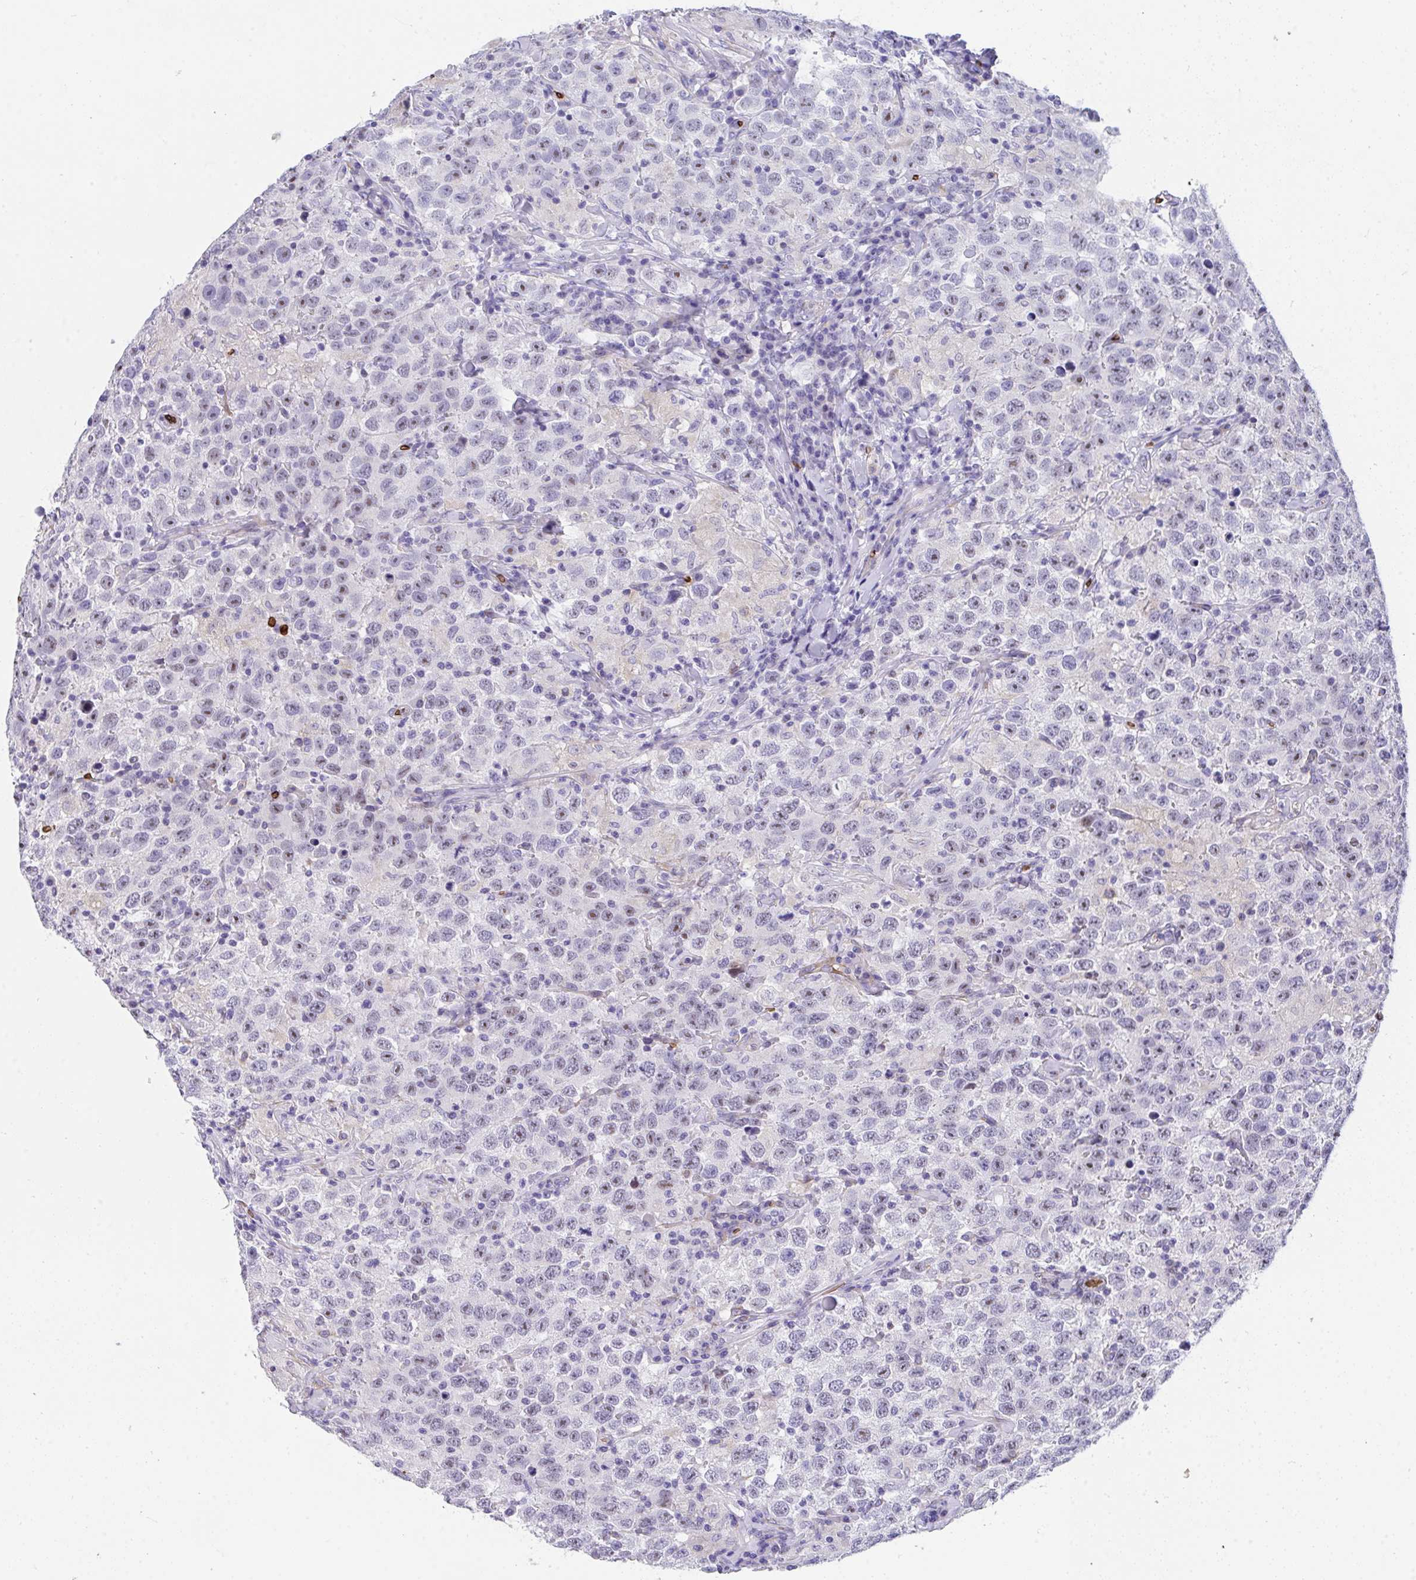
{"staining": {"intensity": "negative", "quantity": "none", "location": "none"}, "tissue": "testis cancer", "cell_type": "Tumor cells", "image_type": "cancer", "snomed": [{"axis": "morphology", "description": "Seminoma, NOS"}, {"axis": "topography", "description": "Testis"}], "caption": "Tumor cells are negative for protein expression in human seminoma (testis).", "gene": "ANK1", "patient": {"sex": "male", "age": 41}}